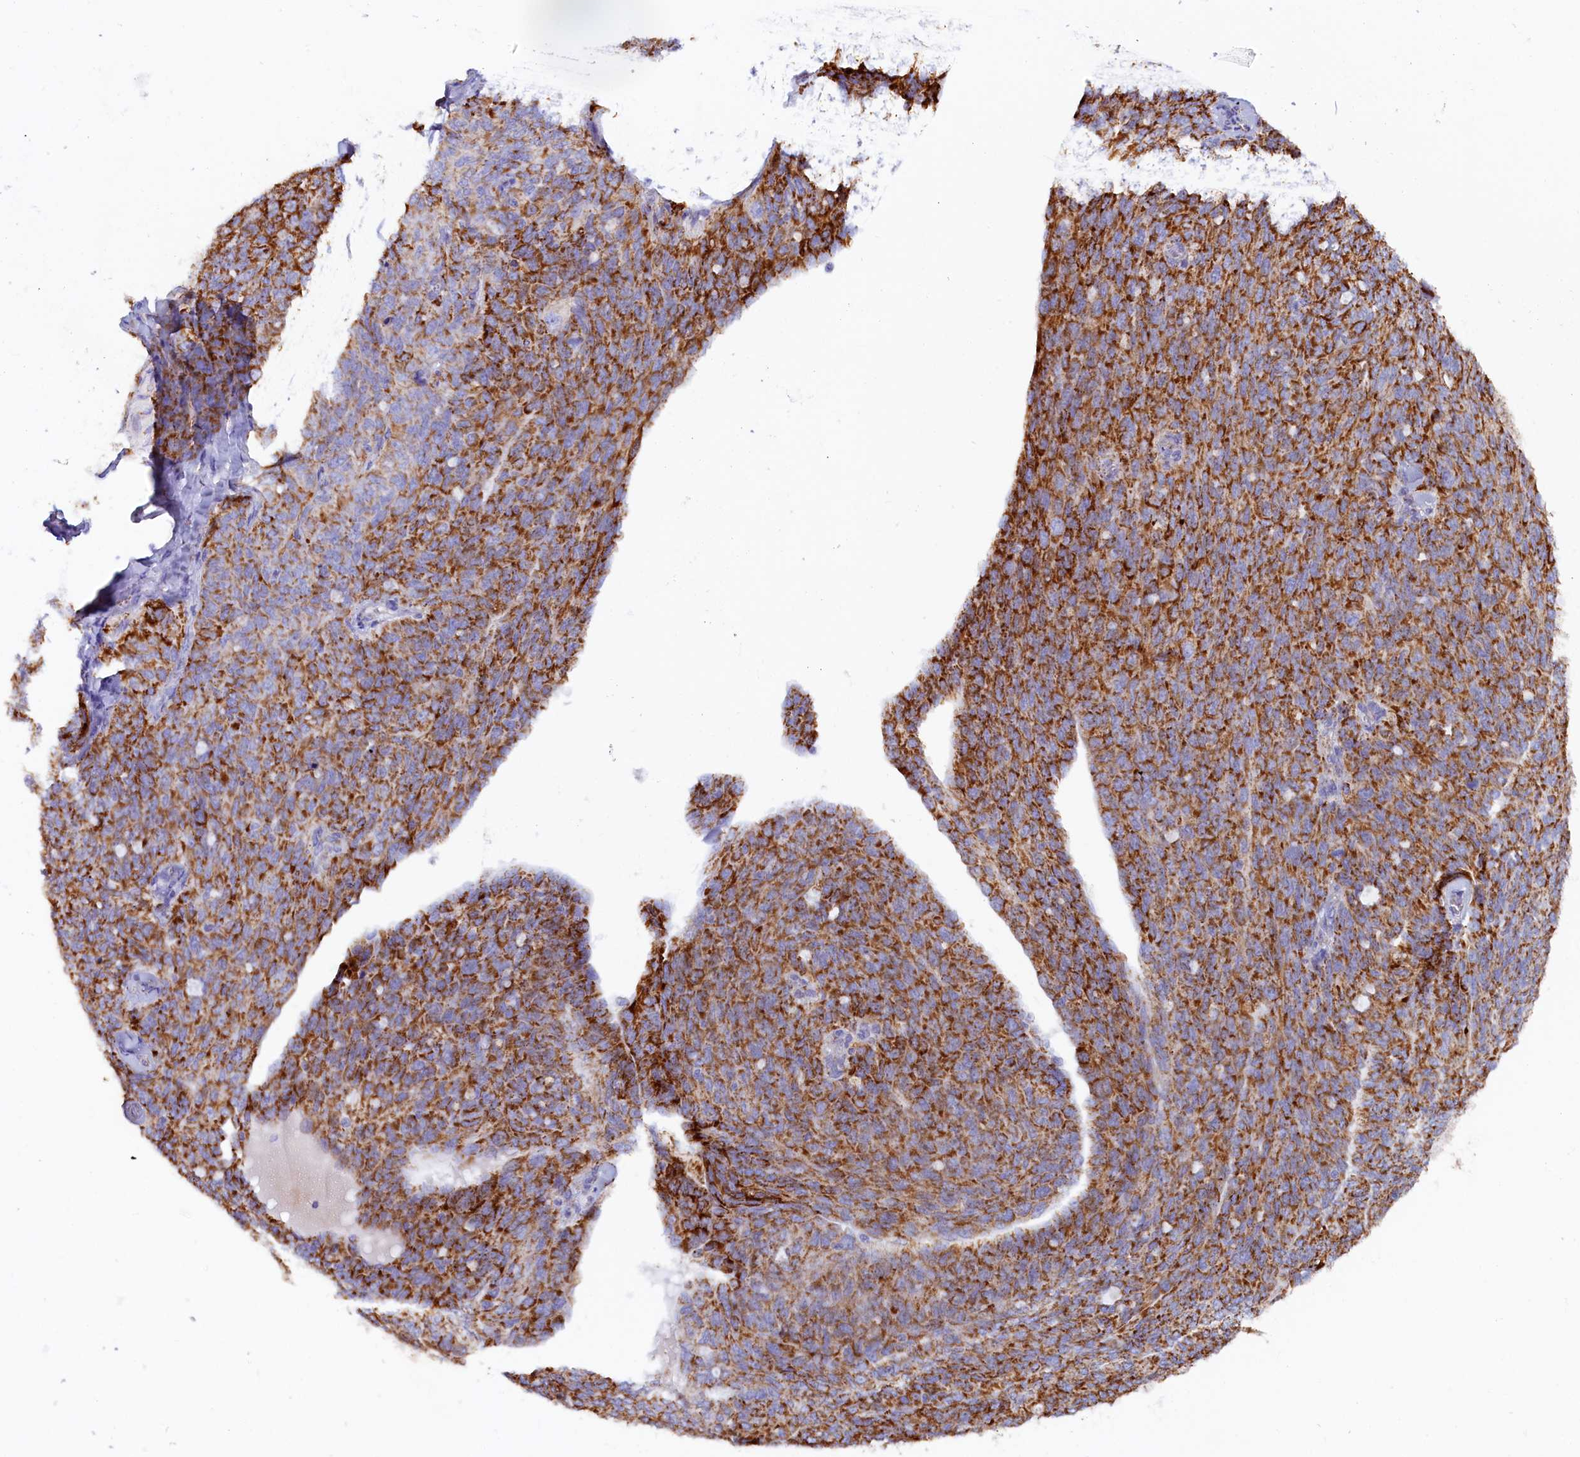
{"staining": {"intensity": "strong", "quantity": ">75%", "location": "cytoplasmic/membranous"}, "tissue": "ovarian cancer", "cell_type": "Tumor cells", "image_type": "cancer", "snomed": [{"axis": "morphology", "description": "Carcinoma, endometroid"}, {"axis": "topography", "description": "Ovary"}], "caption": "Strong cytoplasmic/membranous protein expression is present in approximately >75% of tumor cells in ovarian cancer (endometroid carcinoma). The staining is performed using DAB (3,3'-diaminobenzidine) brown chromogen to label protein expression. The nuclei are counter-stained blue using hematoxylin.", "gene": "AKTIP", "patient": {"sex": "female", "age": 60}}